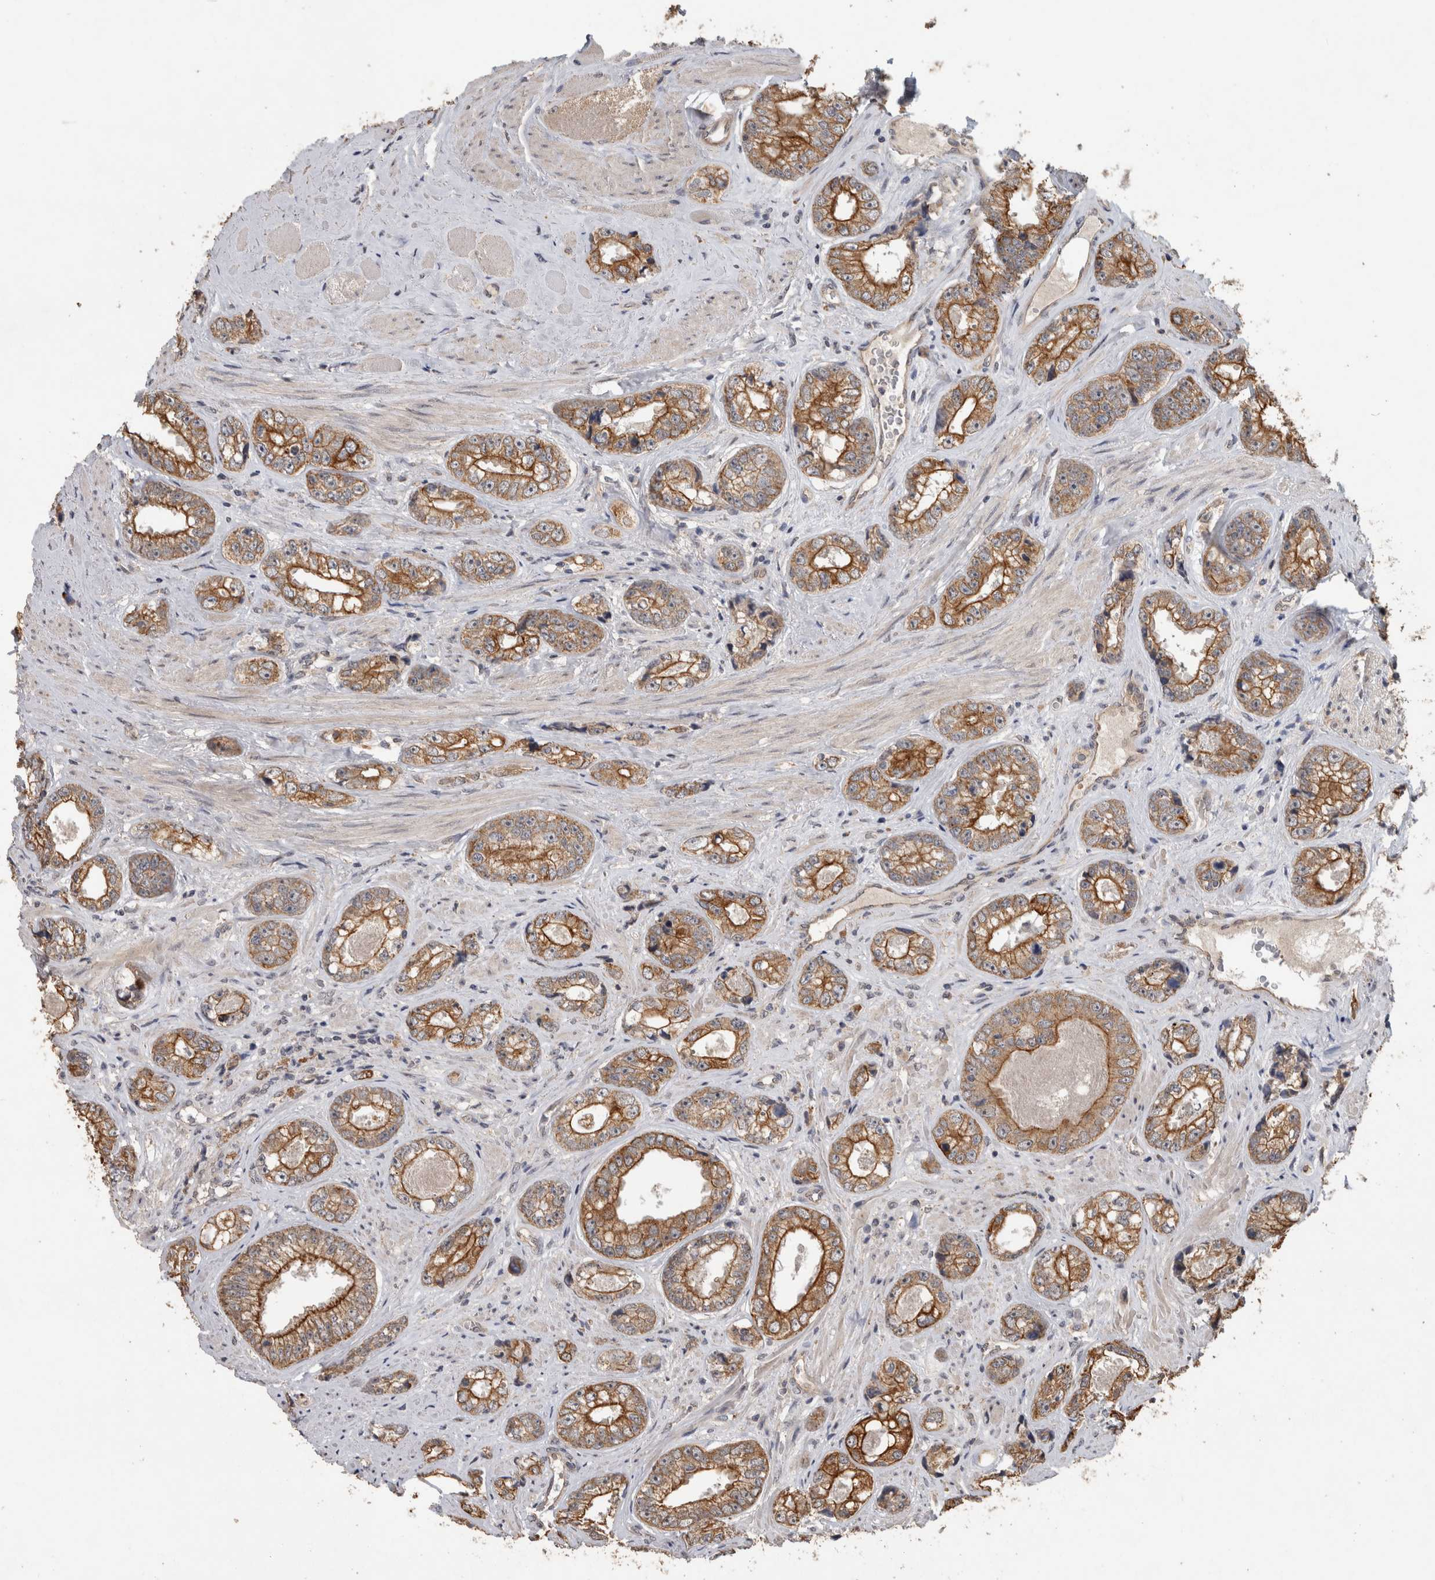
{"staining": {"intensity": "moderate", "quantity": ">75%", "location": "cytoplasmic/membranous"}, "tissue": "prostate cancer", "cell_type": "Tumor cells", "image_type": "cancer", "snomed": [{"axis": "morphology", "description": "Adenocarcinoma, High grade"}, {"axis": "topography", "description": "Prostate"}], "caption": "High-power microscopy captured an immunohistochemistry image of prostate cancer (high-grade adenocarcinoma), revealing moderate cytoplasmic/membranous positivity in approximately >75% of tumor cells.", "gene": "RHPN1", "patient": {"sex": "male", "age": 61}}